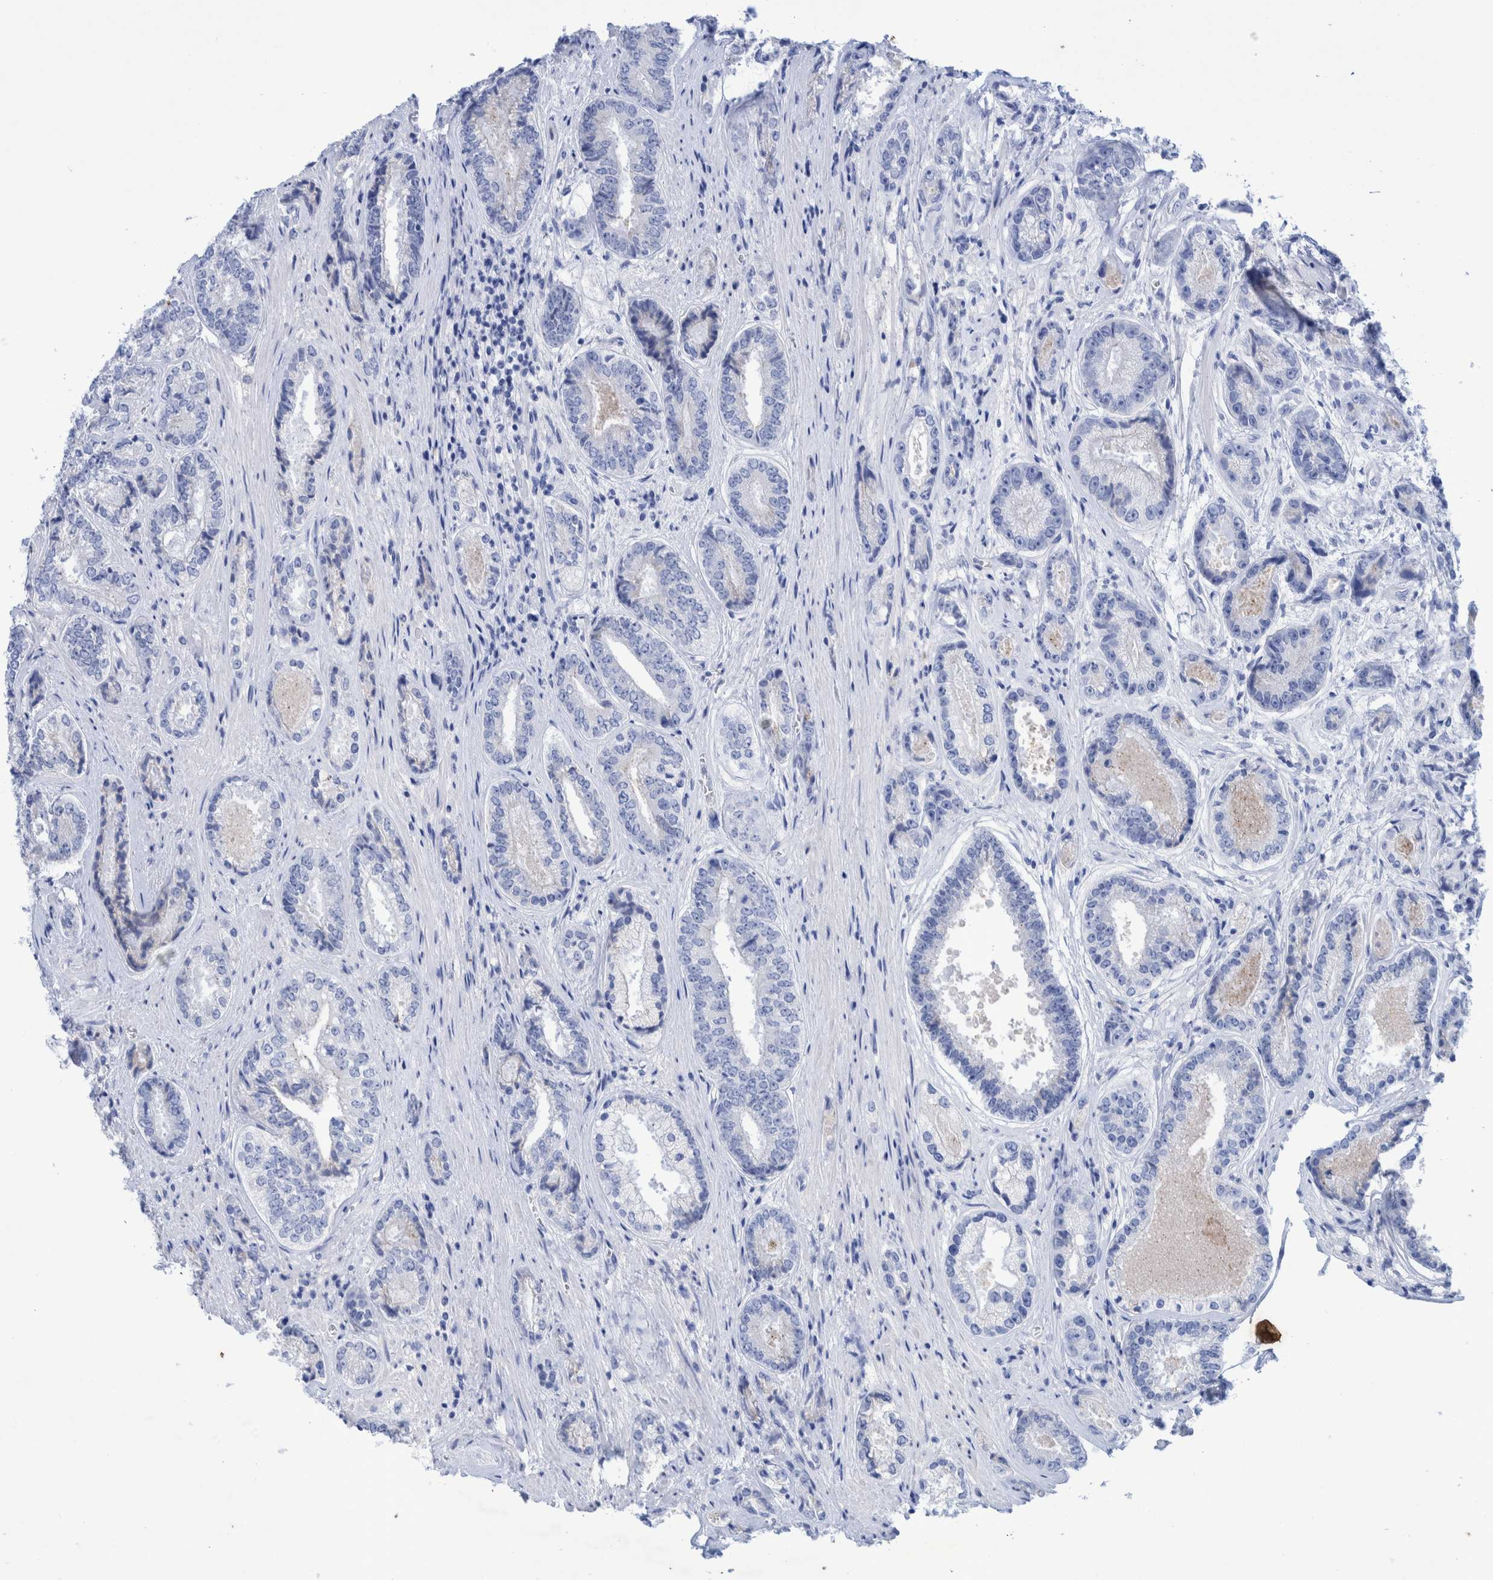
{"staining": {"intensity": "negative", "quantity": "none", "location": "none"}, "tissue": "prostate cancer", "cell_type": "Tumor cells", "image_type": "cancer", "snomed": [{"axis": "morphology", "description": "Adenocarcinoma, High grade"}, {"axis": "topography", "description": "Prostate"}], "caption": "This micrograph is of prostate cancer stained with immunohistochemistry to label a protein in brown with the nuclei are counter-stained blue. There is no expression in tumor cells.", "gene": "PERP", "patient": {"sex": "male", "age": 61}}